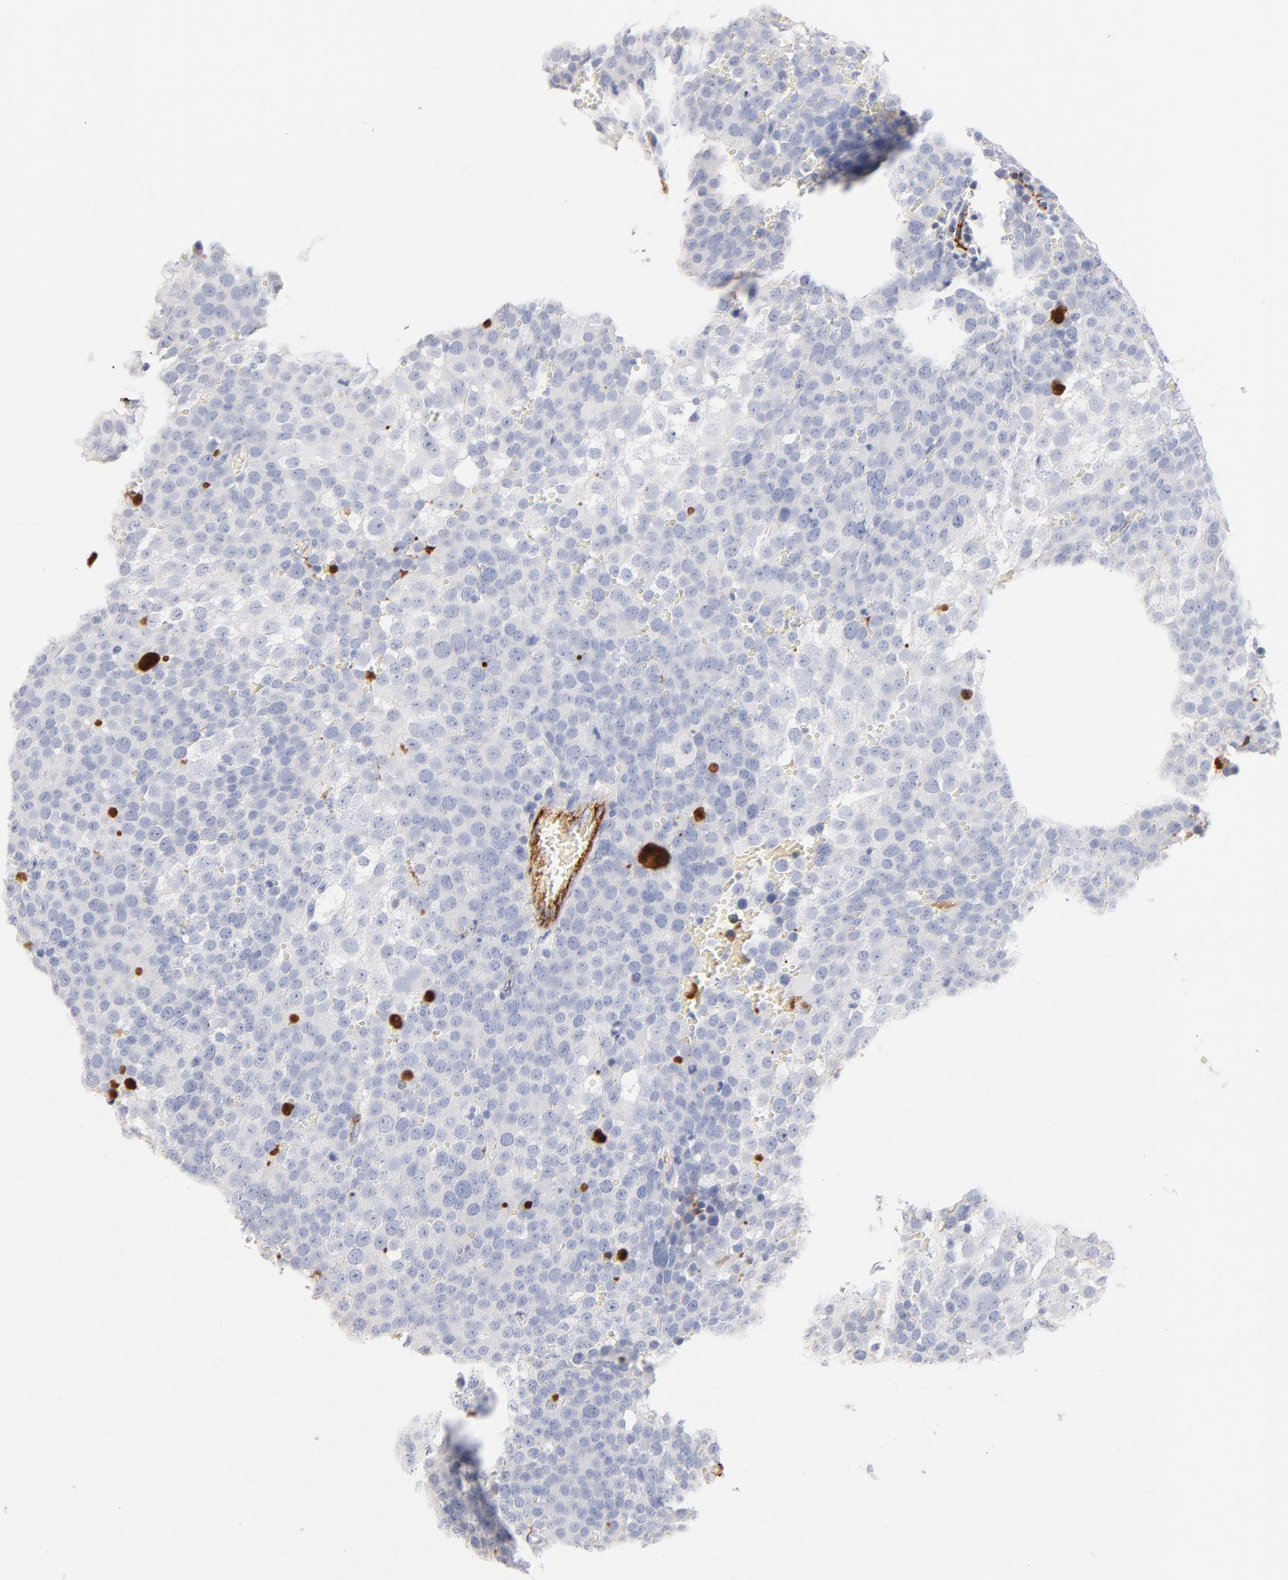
{"staining": {"intensity": "negative", "quantity": "none", "location": "none"}, "tissue": "testis cancer", "cell_type": "Tumor cells", "image_type": "cancer", "snomed": [{"axis": "morphology", "description": "Seminoma, NOS"}, {"axis": "topography", "description": "Testis"}], "caption": "There is no significant staining in tumor cells of seminoma (testis). (Immunohistochemistry, brightfield microscopy, high magnification).", "gene": "PLAT", "patient": {"sex": "male", "age": 71}}